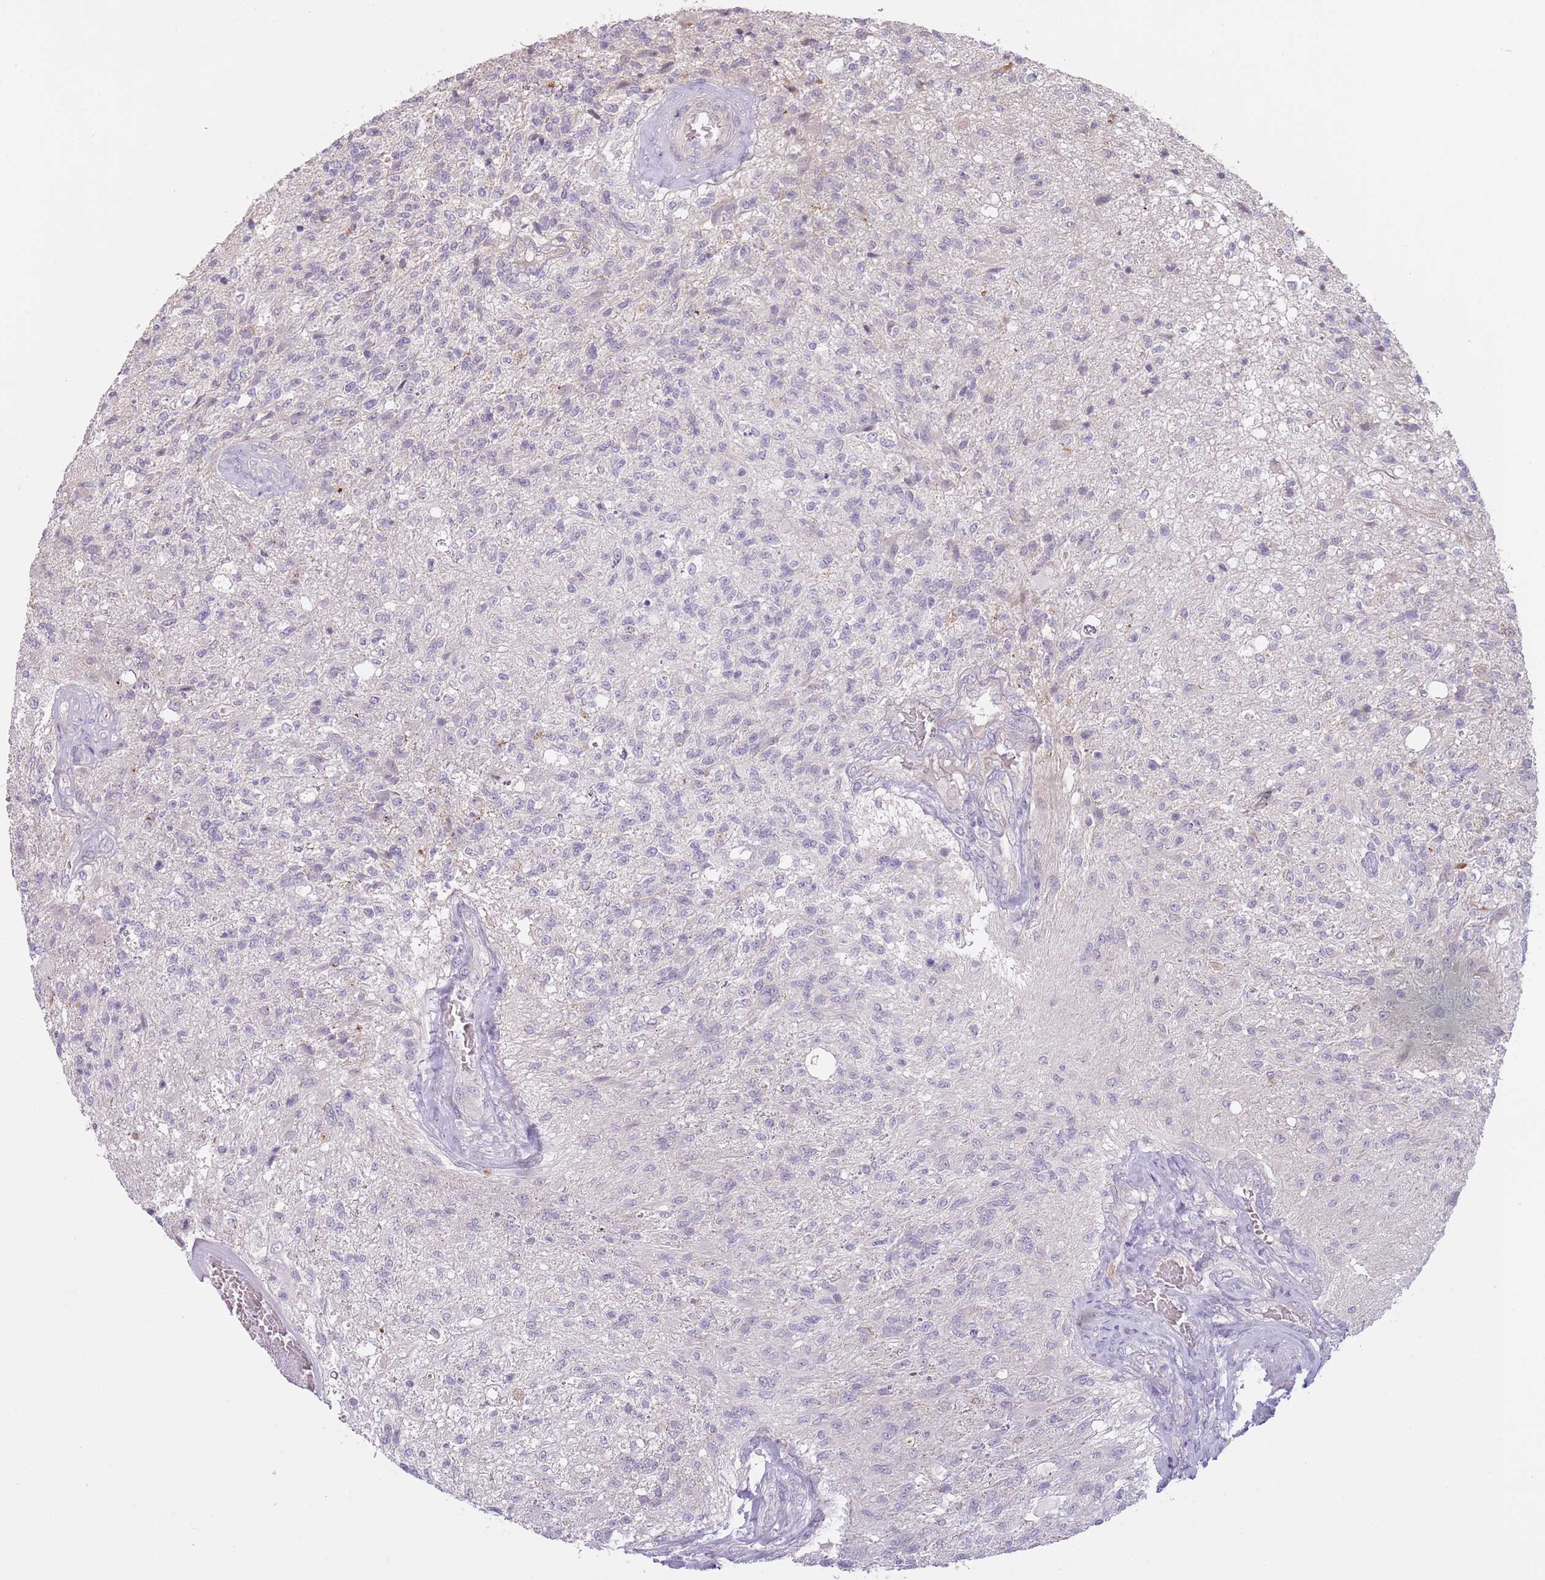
{"staining": {"intensity": "negative", "quantity": "none", "location": "none"}, "tissue": "glioma", "cell_type": "Tumor cells", "image_type": "cancer", "snomed": [{"axis": "morphology", "description": "Glioma, malignant, High grade"}, {"axis": "topography", "description": "Brain"}], "caption": "Tumor cells are negative for protein expression in human malignant glioma (high-grade).", "gene": "LDHD", "patient": {"sex": "male", "age": 56}}